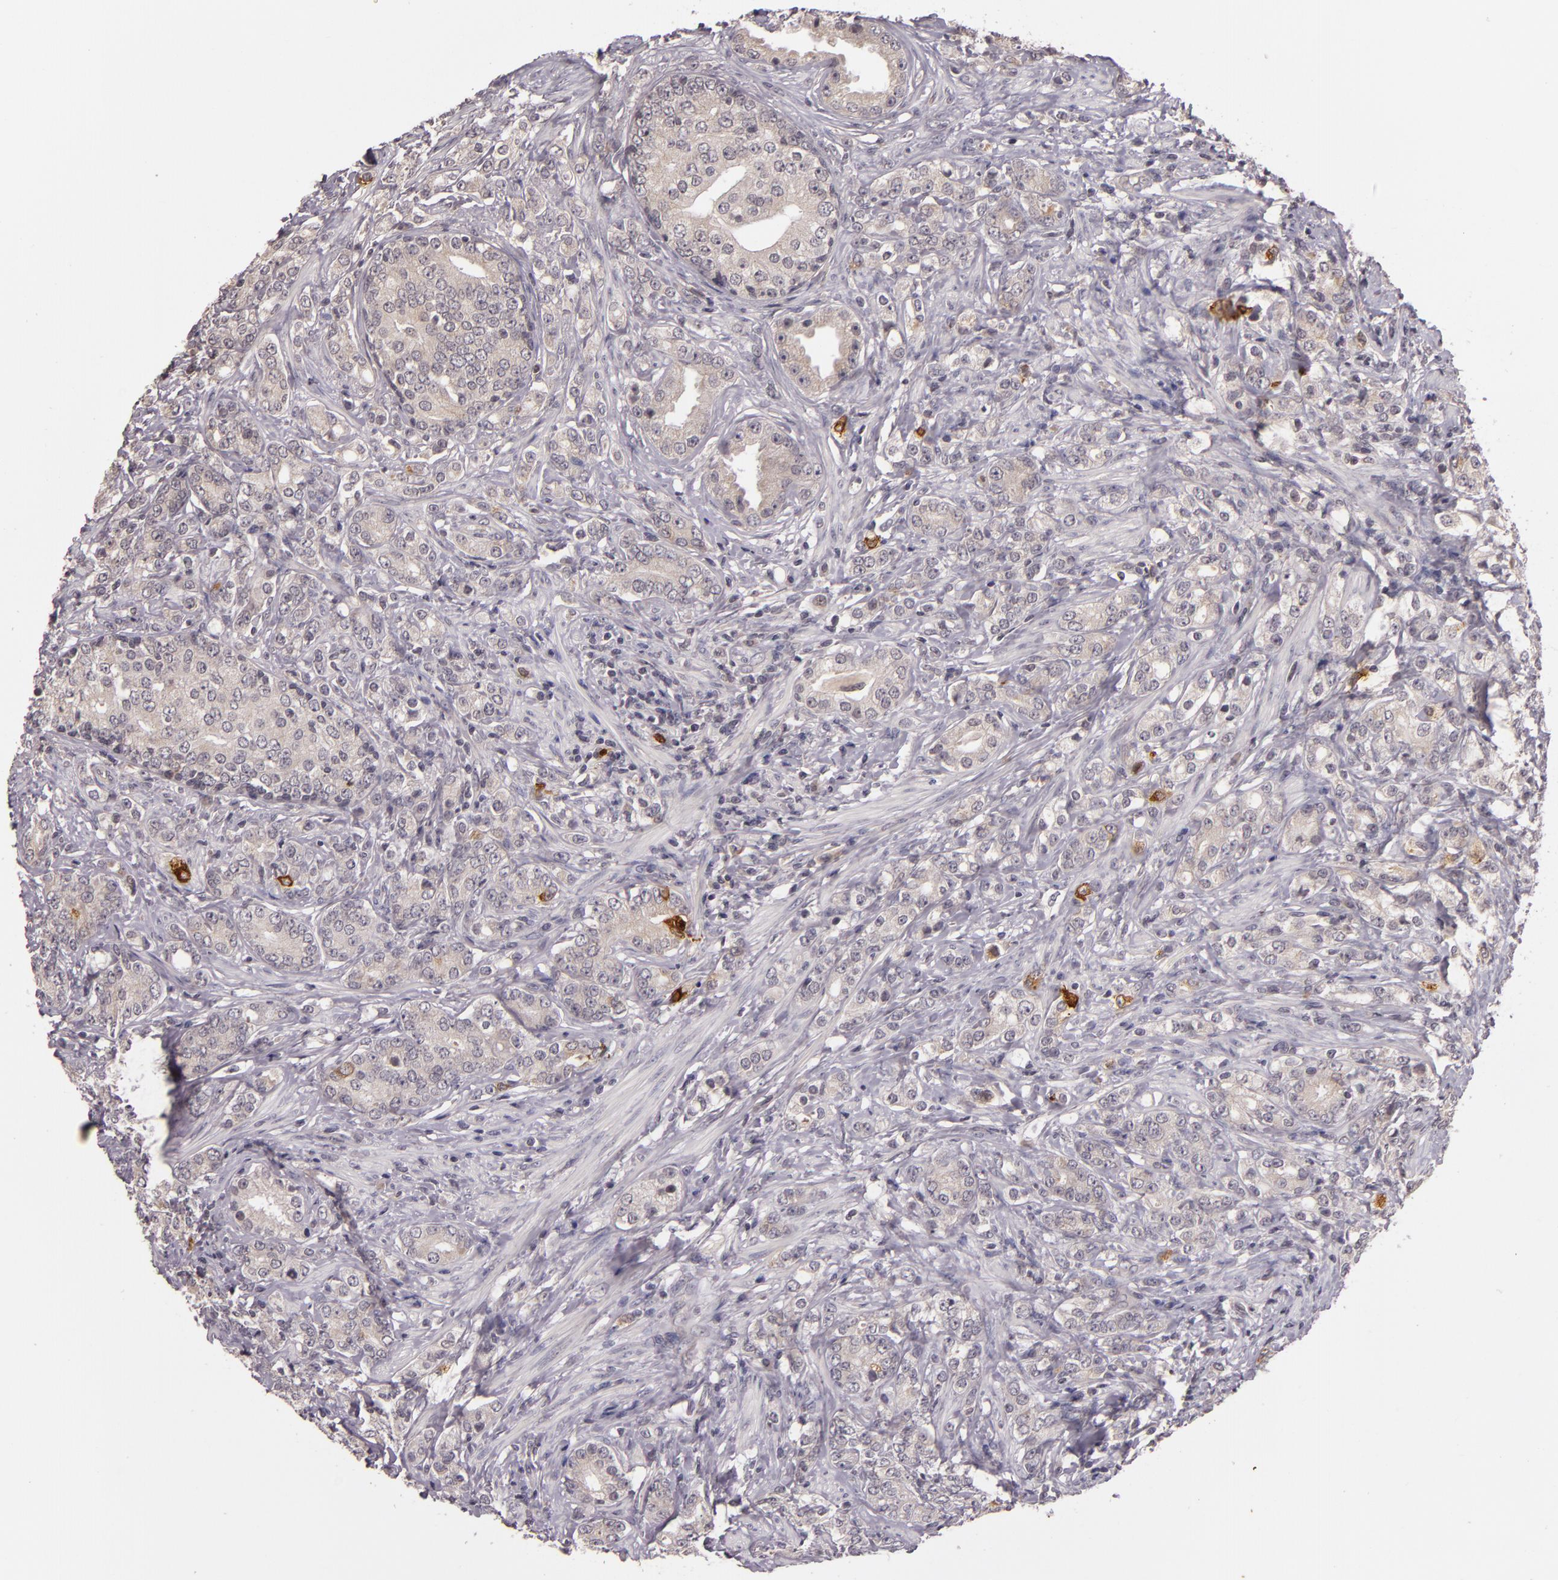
{"staining": {"intensity": "negative", "quantity": "none", "location": "none"}, "tissue": "prostate cancer", "cell_type": "Tumor cells", "image_type": "cancer", "snomed": [{"axis": "morphology", "description": "Adenocarcinoma, Medium grade"}, {"axis": "topography", "description": "Prostate"}], "caption": "There is no significant positivity in tumor cells of medium-grade adenocarcinoma (prostate).", "gene": "TFF1", "patient": {"sex": "male", "age": 59}}